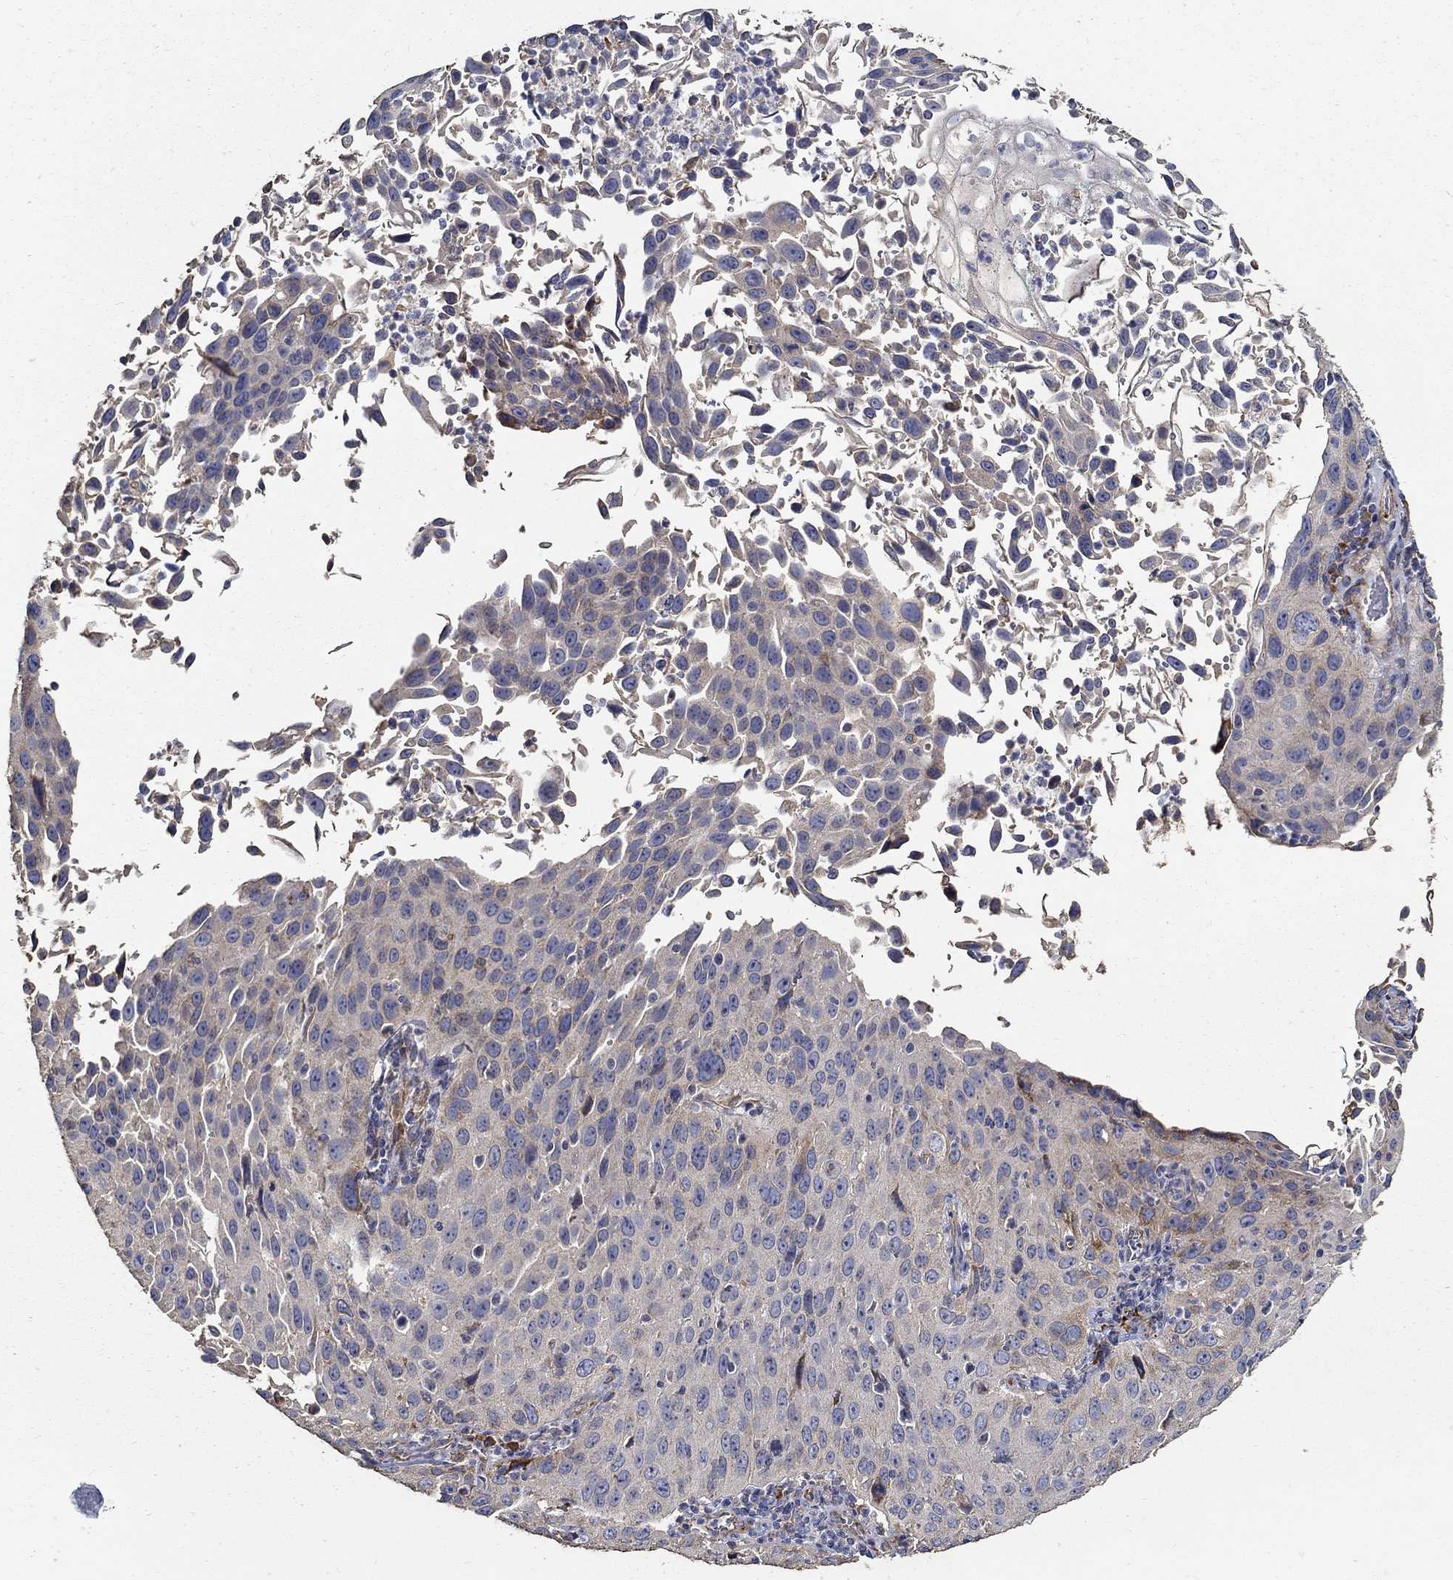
{"staining": {"intensity": "negative", "quantity": "none", "location": "none"}, "tissue": "cervical cancer", "cell_type": "Tumor cells", "image_type": "cancer", "snomed": [{"axis": "morphology", "description": "Squamous cell carcinoma, NOS"}, {"axis": "topography", "description": "Cervix"}], "caption": "A micrograph of human cervical cancer is negative for staining in tumor cells.", "gene": "EMILIN3", "patient": {"sex": "female", "age": 26}}